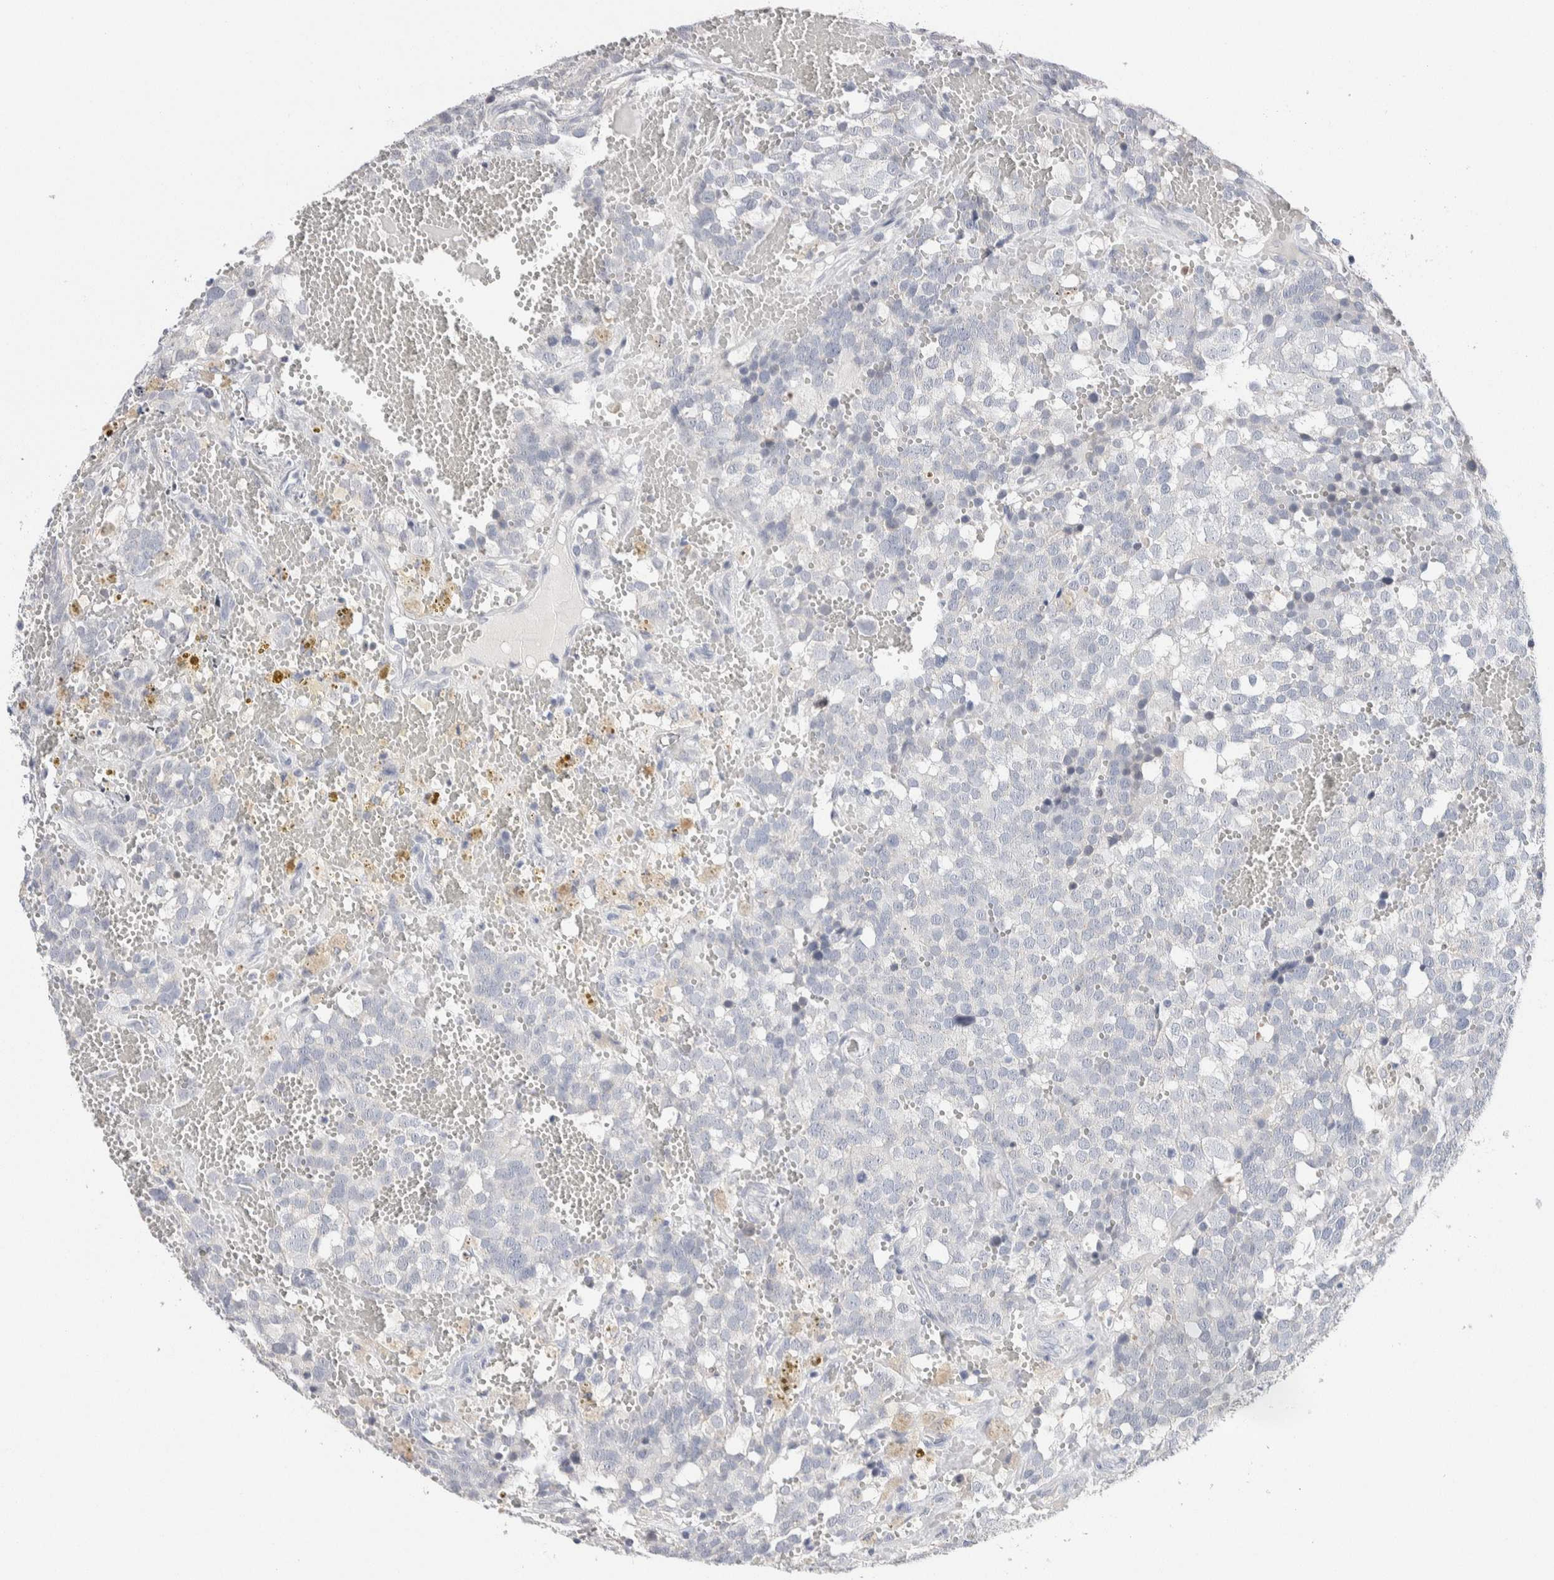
{"staining": {"intensity": "negative", "quantity": "none", "location": "none"}, "tissue": "testis cancer", "cell_type": "Tumor cells", "image_type": "cancer", "snomed": [{"axis": "morphology", "description": "Seminoma, NOS"}, {"axis": "topography", "description": "Testis"}], "caption": "Protein analysis of seminoma (testis) demonstrates no significant positivity in tumor cells.", "gene": "SCN2A", "patient": {"sex": "male", "age": 71}}